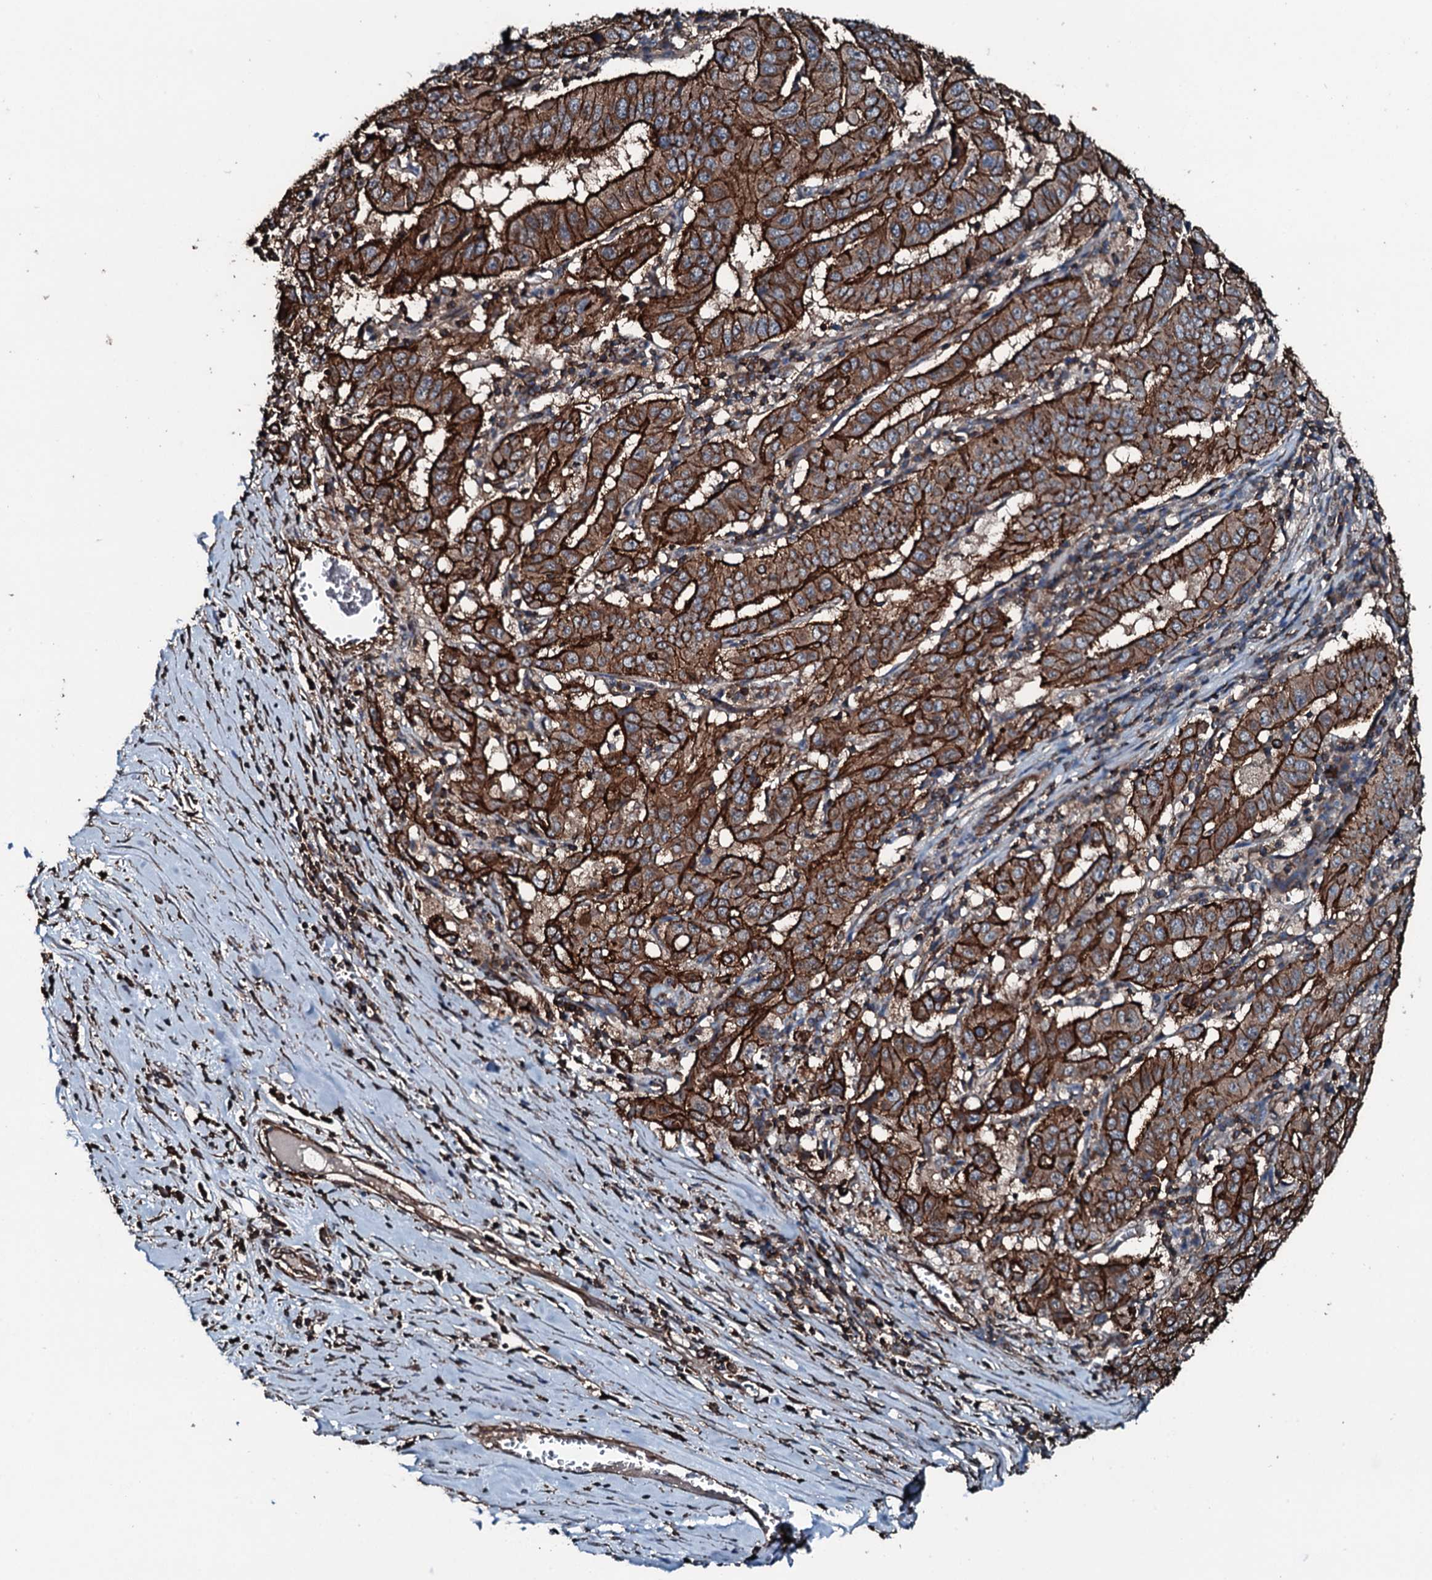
{"staining": {"intensity": "strong", "quantity": ">75%", "location": "cytoplasmic/membranous"}, "tissue": "pancreatic cancer", "cell_type": "Tumor cells", "image_type": "cancer", "snomed": [{"axis": "morphology", "description": "Adenocarcinoma, NOS"}, {"axis": "topography", "description": "Pancreas"}], "caption": "Pancreatic adenocarcinoma tissue displays strong cytoplasmic/membranous staining in about >75% of tumor cells, visualized by immunohistochemistry. (DAB IHC, brown staining for protein, blue staining for nuclei).", "gene": "SLC25A38", "patient": {"sex": "male", "age": 63}}